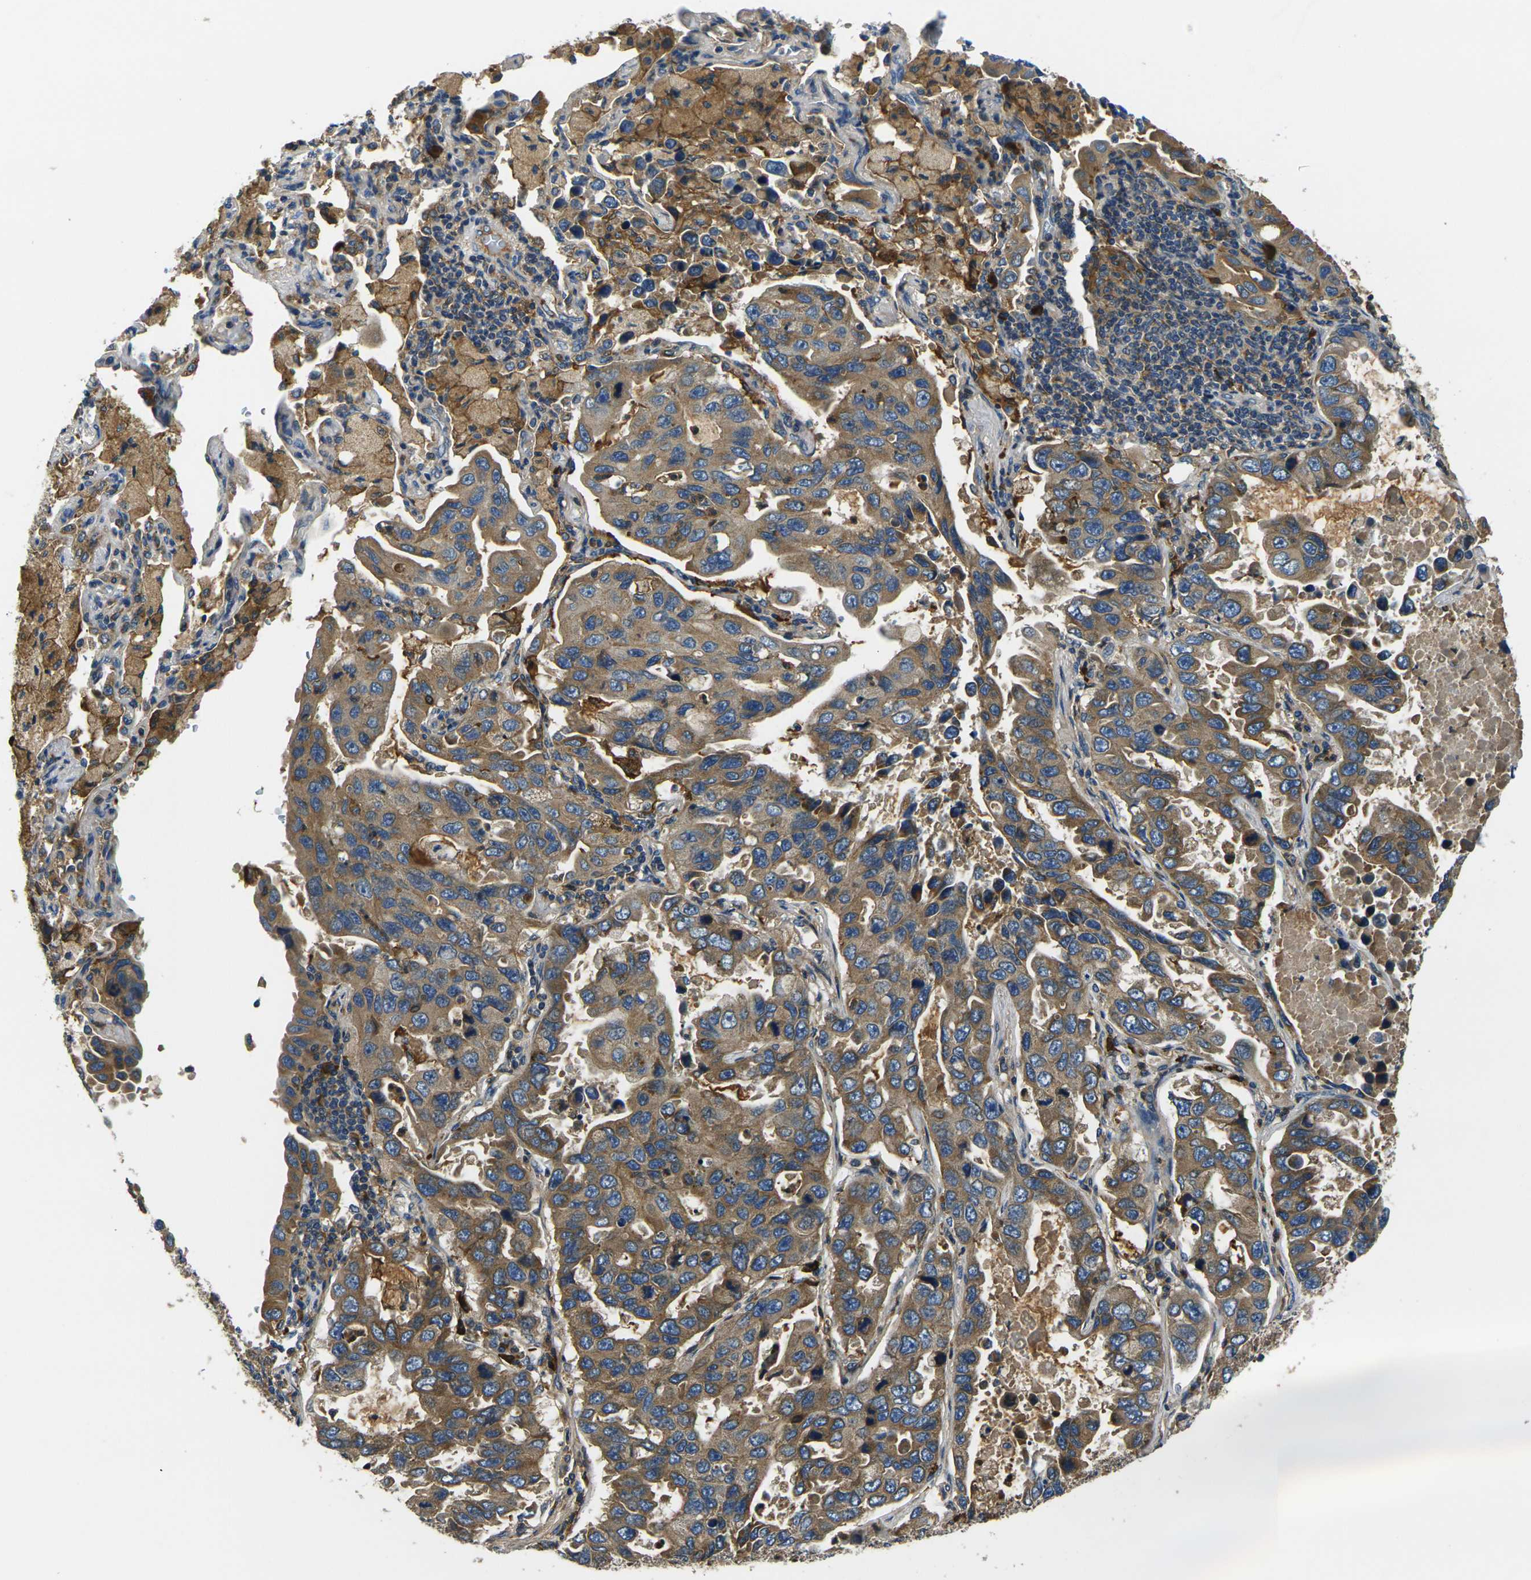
{"staining": {"intensity": "moderate", "quantity": ">75%", "location": "cytoplasmic/membranous"}, "tissue": "lung cancer", "cell_type": "Tumor cells", "image_type": "cancer", "snomed": [{"axis": "morphology", "description": "Adenocarcinoma, NOS"}, {"axis": "topography", "description": "Lung"}], "caption": "Adenocarcinoma (lung) stained for a protein demonstrates moderate cytoplasmic/membranous positivity in tumor cells. (Stains: DAB in brown, nuclei in blue, Microscopy: brightfield microscopy at high magnification).", "gene": "RAB1B", "patient": {"sex": "male", "age": 64}}